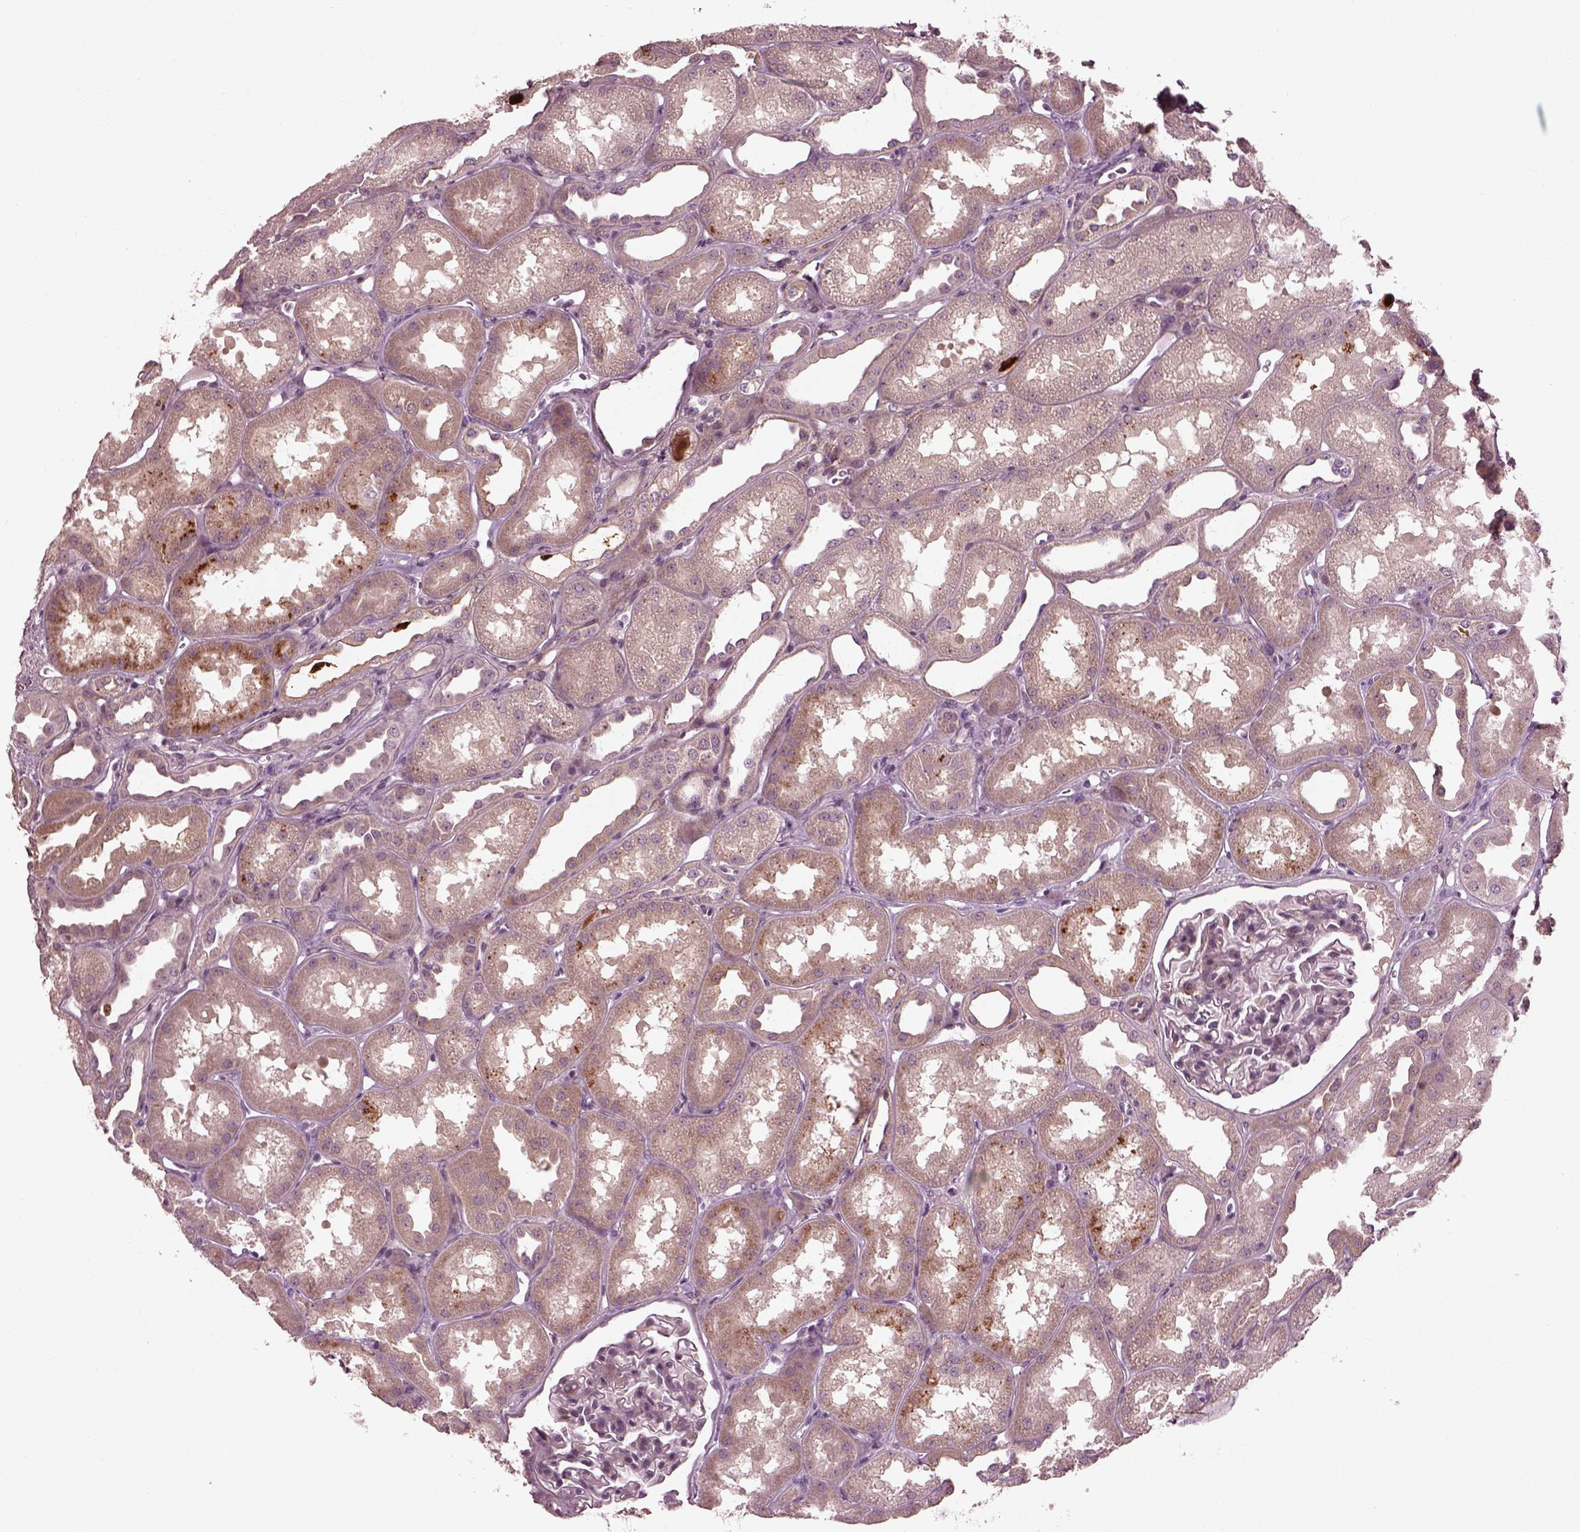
{"staining": {"intensity": "negative", "quantity": "none", "location": "none"}, "tissue": "kidney", "cell_type": "Cells in glomeruli", "image_type": "normal", "snomed": [{"axis": "morphology", "description": "Normal tissue, NOS"}, {"axis": "topography", "description": "Kidney"}], "caption": "Image shows no protein positivity in cells in glomeruli of unremarkable kidney.", "gene": "EFEMP1", "patient": {"sex": "male", "age": 61}}